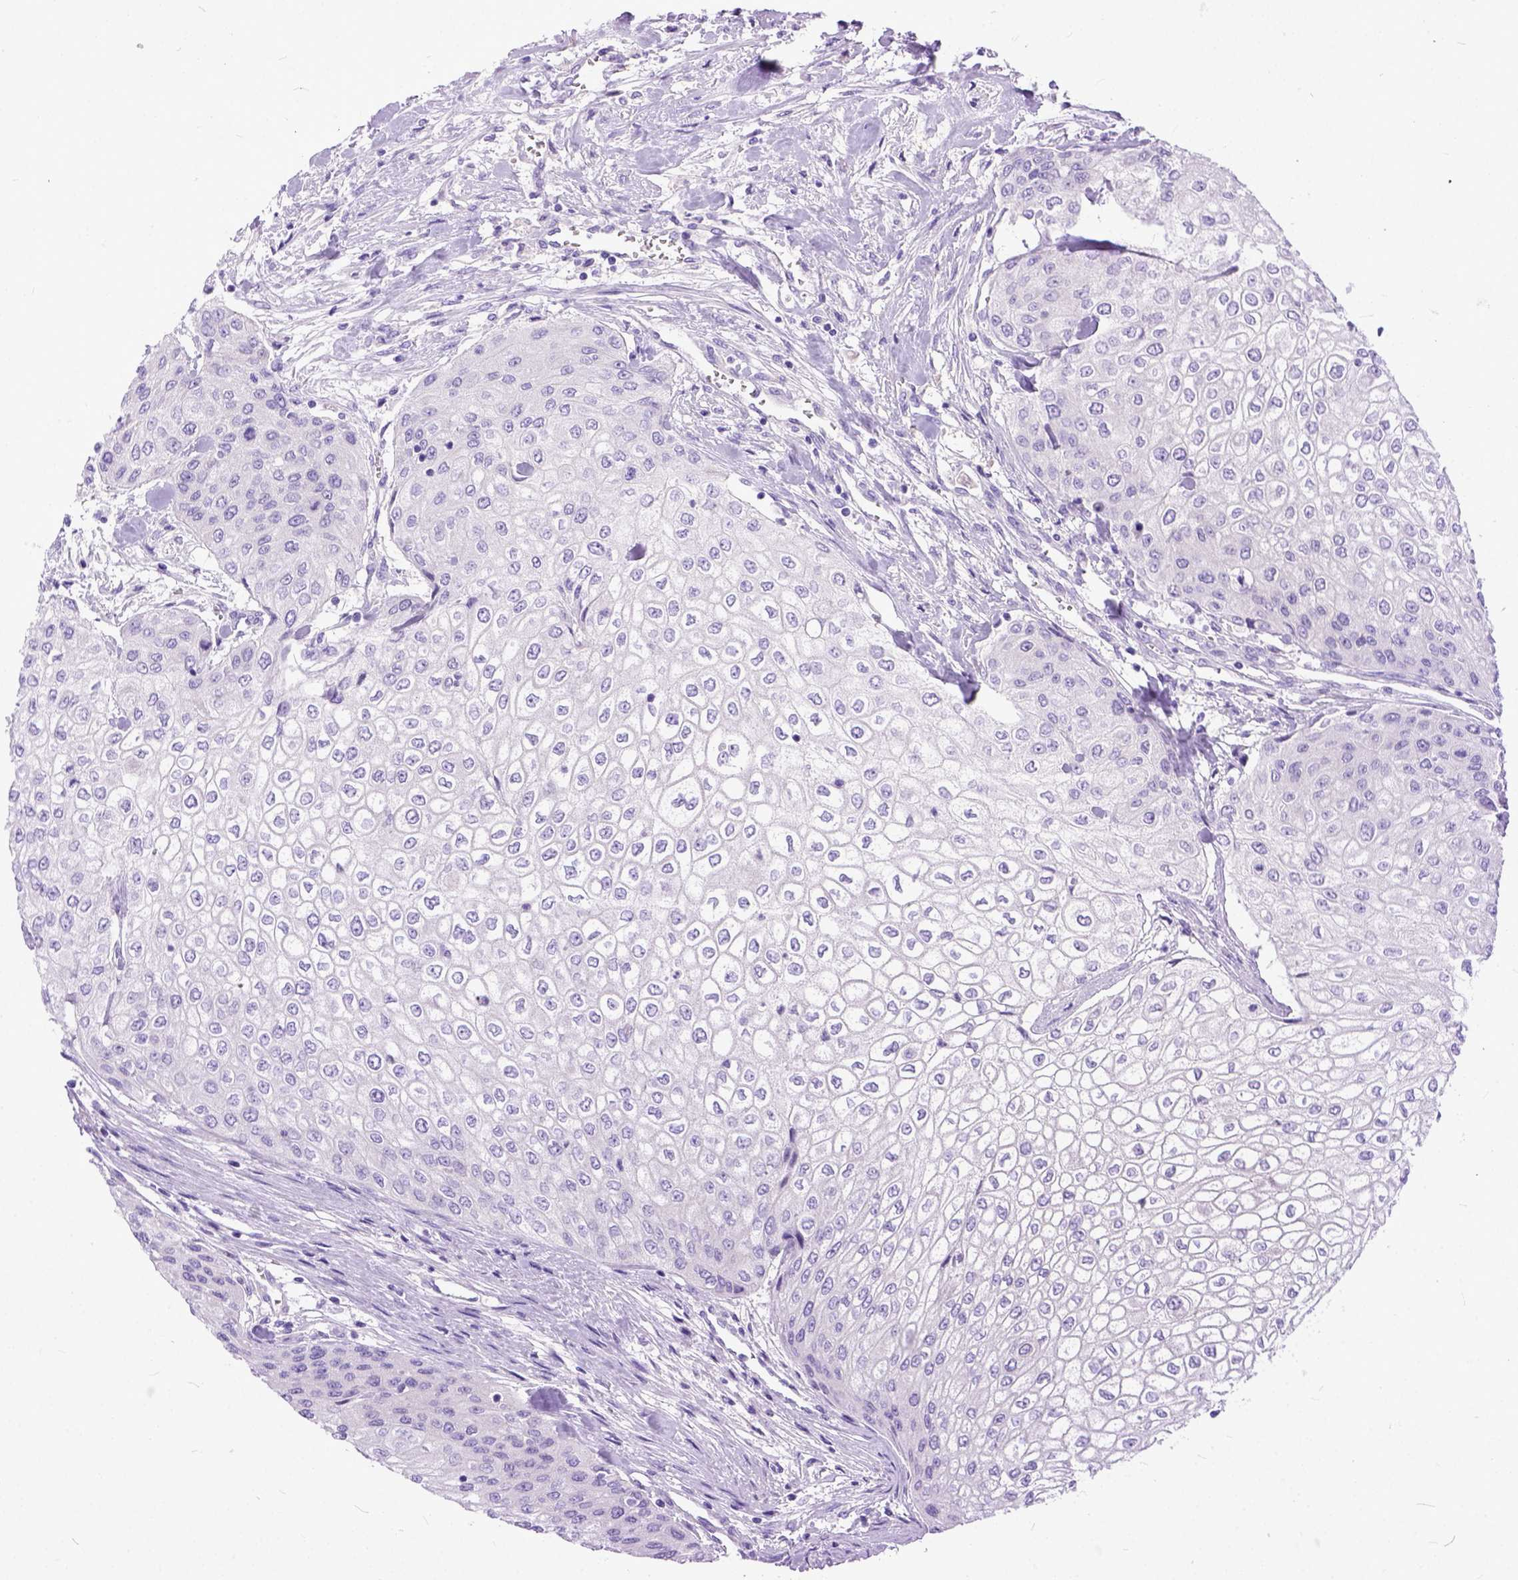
{"staining": {"intensity": "negative", "quantity": "none", "location": "none"}, "tissue": "urothelial cancer", "cell_type": "Tumor cells", "image_type": "cancer", "snomed": [{"axis": "morphology", "description": "Urothelial carcinoma, High grade"}, {"axis": "topography", "description": "Urinary bladder"}], "caption": "This is a photomicrograph of immunohistochemistry staining of urothelial carcinoma (high-grade), which shows no positivity in tumor cells.", "gene": "PPL", "patient": {"sex": "male", "age": 62}}